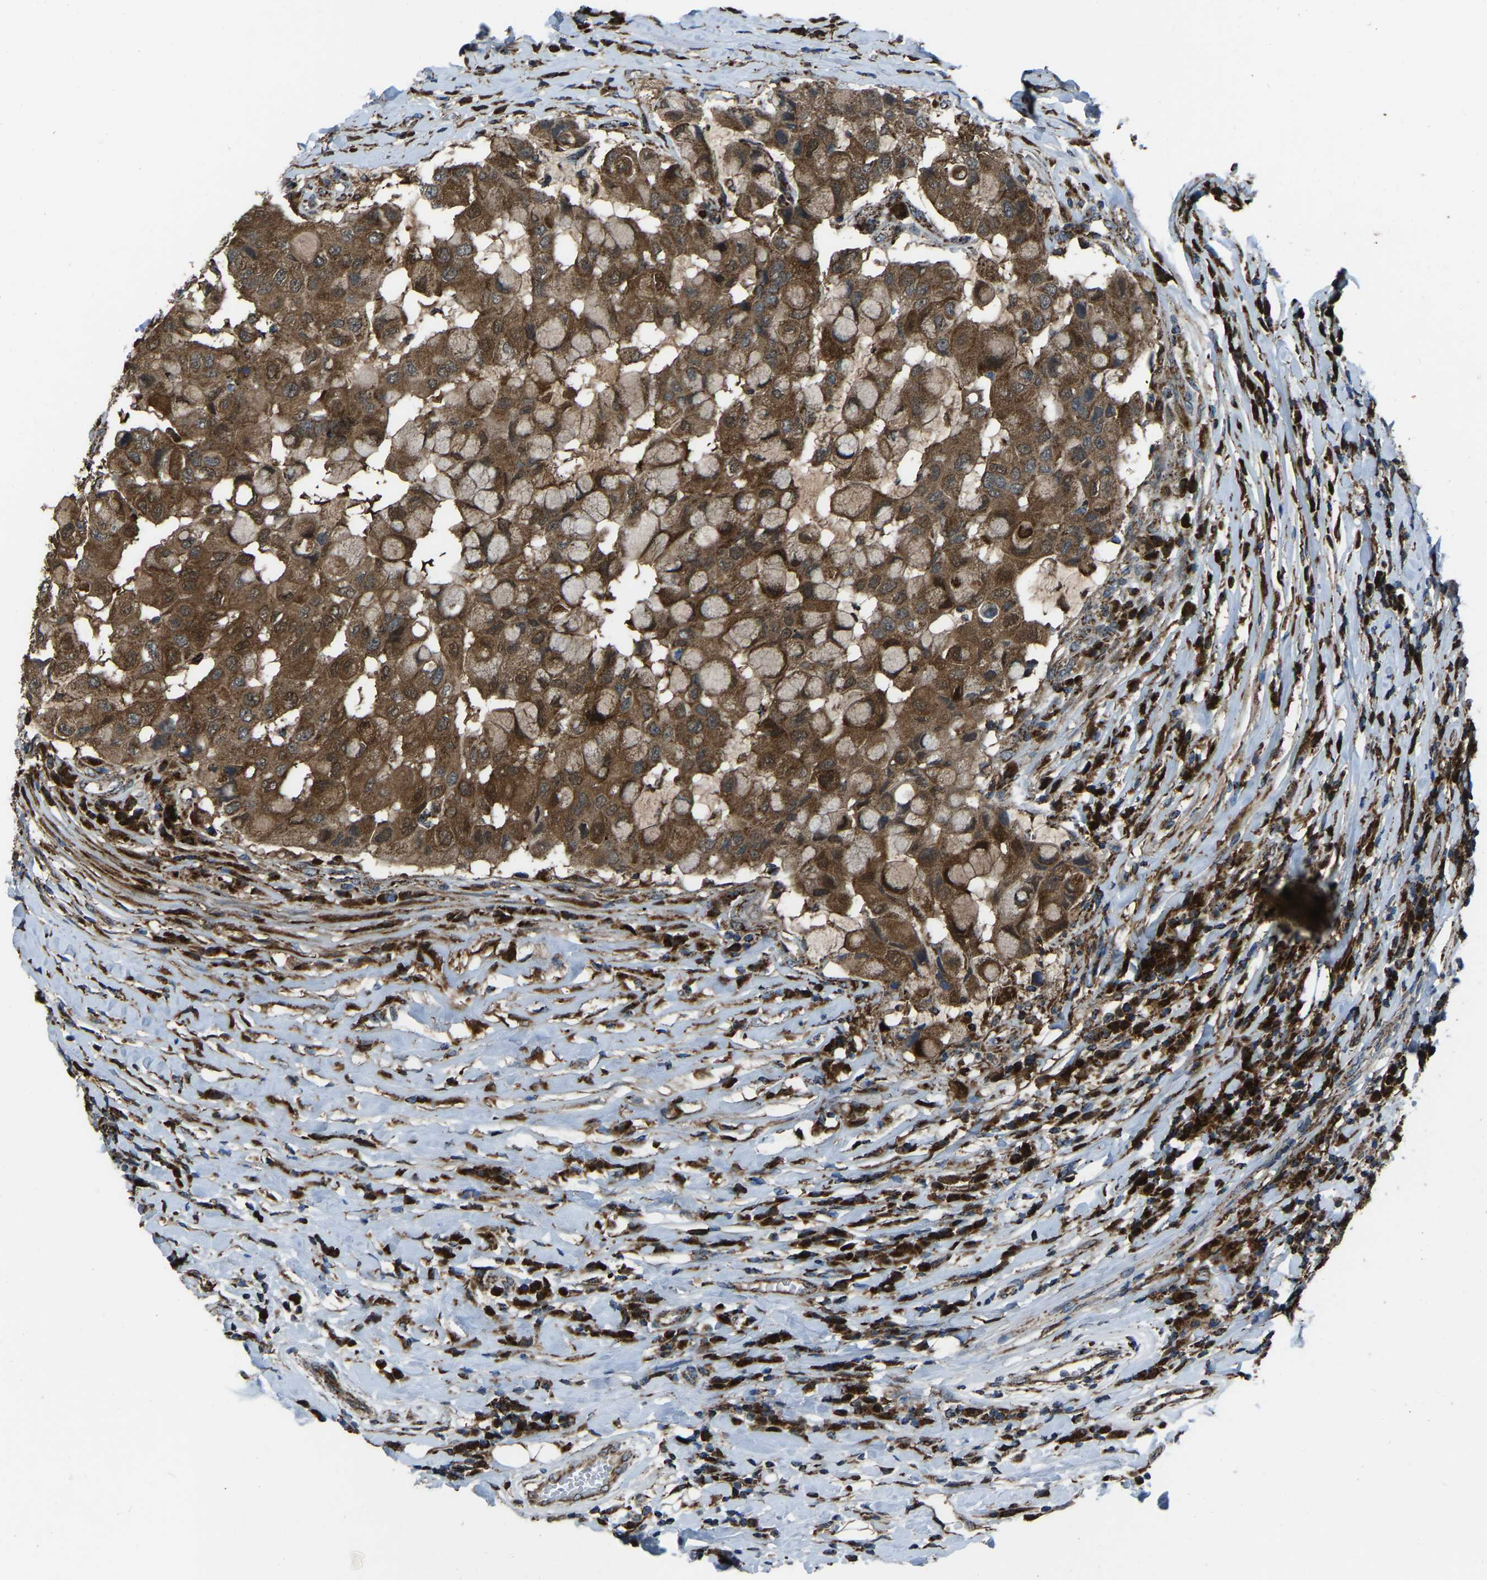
{"staining": {"intensity": "moderate", "quantity": ">75%", "location": "cytoplasmic/membranous"}, "tissue": "breast cancer", "cell_type": "Tumor cells", "image_type": "cancer", "snomed": [{"axis": "morphology", "description": "Duct carcinoma"}, {"axis": "topography", "description": "Breast"}], "caption": "Breast invasive ductal carcinoma stained with a brown dye displays moderate cytoplasmic/membranous positive positivity in about >75% of tumor cells.", "gene": "AKR1A1", "patient": {"sex": "female", "age": 27}}